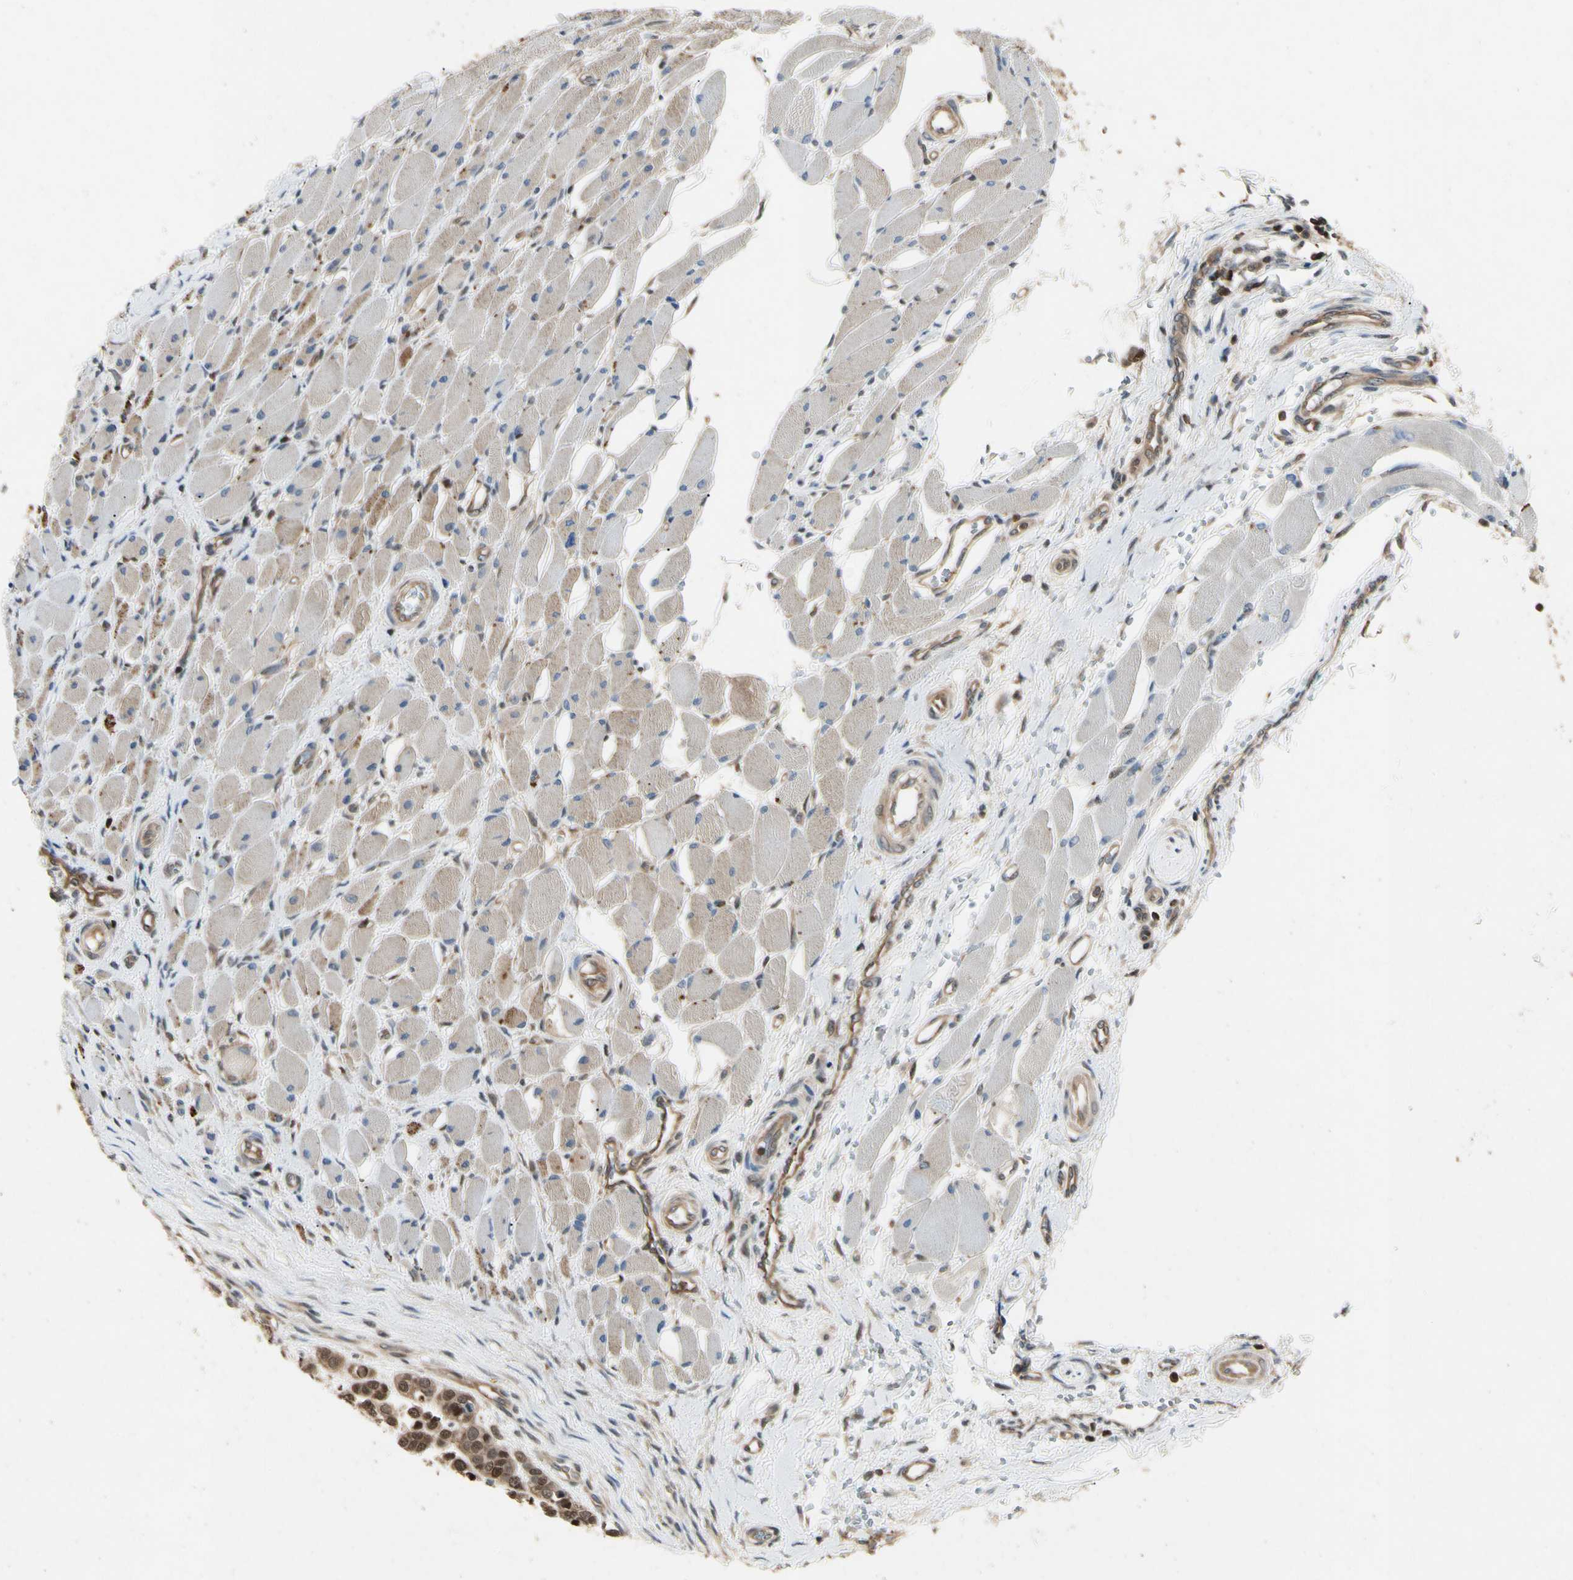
{"staining": {"intensity": "strong", "quantity": ">75%", "location": "nuclear"}, "tissue": "head and neck cancer", "cell_type": "Tumor cells", "image_type": "cancer", "snomed": [{"axis": "morphology", "description": "Adenocarcinoma, NOS"}, {"axis": "morphology", "description": "Adenoma, NOS"}, {"axis": "topography", "description": "Head-Neck"}], "caption": "Immunohistochemical staining of human head and neck adenocarcinoma demonstrates high levels of strong nuclear expression in approximately >75% of tumor cells.", "gene": "YWHAQ", "patient": {"sex": "female", "age": 55}}